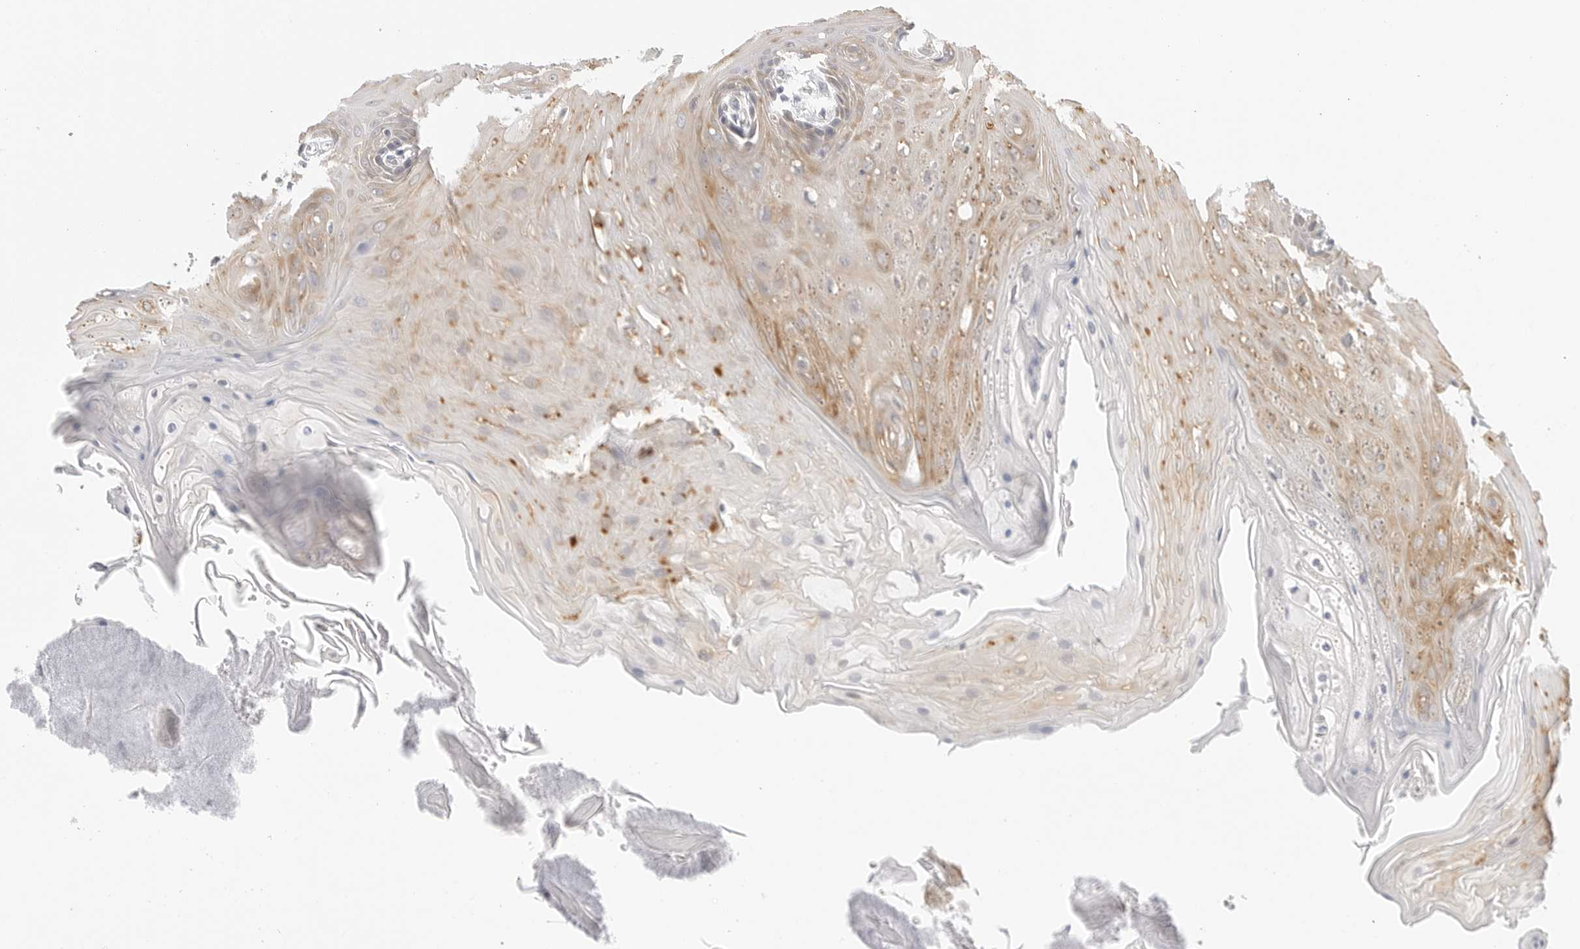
{"staining": {"intensity": "weak", "quantity": "25%-75%", "location": "cytoplasmic/membranous"}, "tissue": "oral mucosa", "cell_type": "Squamous epithelial cells", "image_type": "normal", "snomed": [{"axis": "morphology", "description": "Normal tissue, NOS"}, {"axis": "morphology", "description": "Squamous cell carcinoma, NOS"}, {"axis": "topography", "description": "Skeletal muscle"}, {"axis": "topography", "description": "Oral tissue"}, {"axis": "topography", "description": "Salivary gland"}, {"axis": "topography", "description": "Head-Neck"}], "caption": "About 25%-75% of squamous epithelial cells in normal oral mucosa reveal weak cytoplasmic/membranous protein expression as visualized by brown immunohistochemical staining.", "gene": "THEM4", "patient": {"sex": "male", "age": 54}}